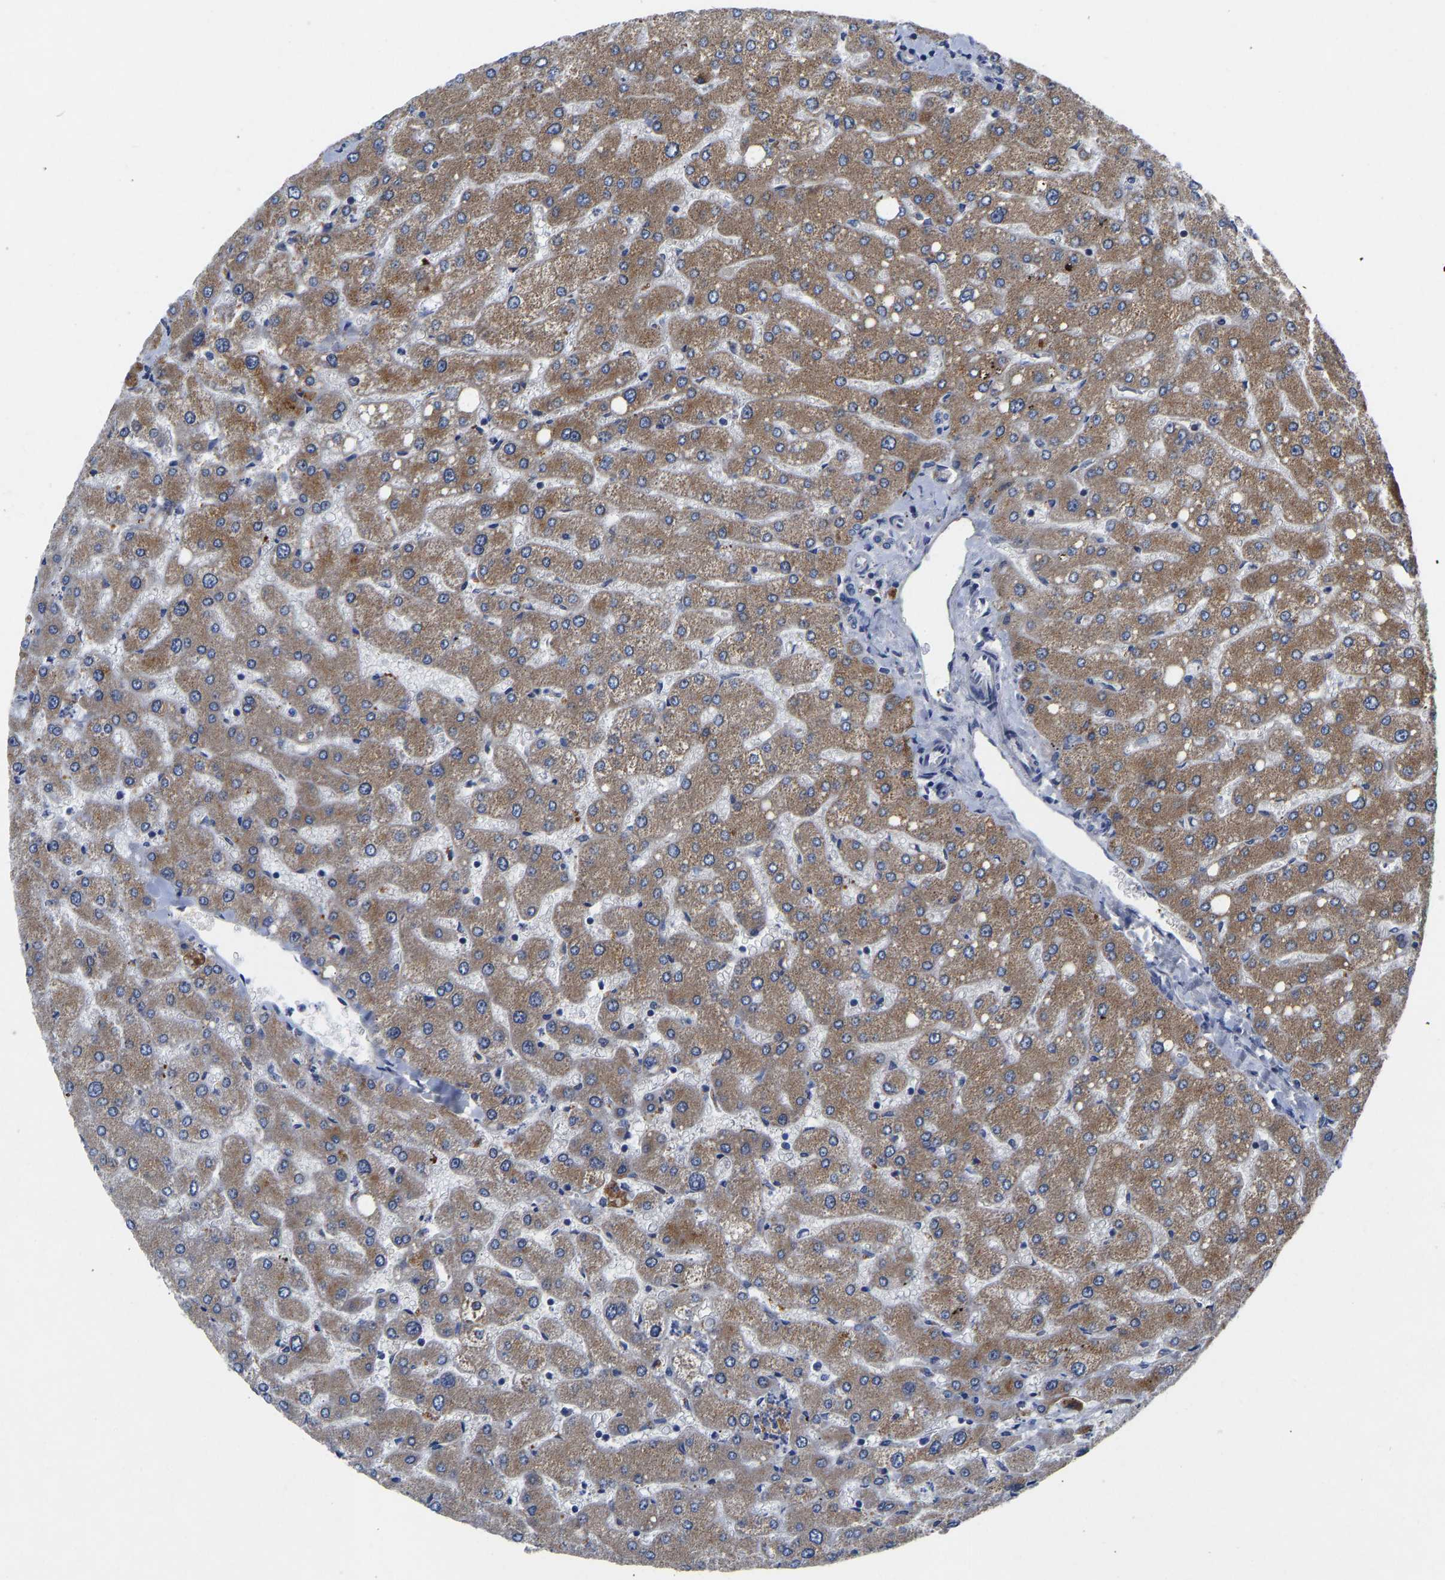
{"staining": {"intensity": "negative", "quantity": "none", "location": "none"}, "tissue": "liver", "cell_type": "Cholangiocytes", "image_type": "normal", "snomed": [{"axis": "morphology", "description": "Normal tissue, NOS"}, {"axis": "topography", "description": "Liver"}], "caption": "A photomicrograph of human liver is negative for staining in cholangiocytes. (Stains: DAB immunohistochemistry with hematoxylin counter stain, Microscopy: brightfield microscopy at high magnification).", "gene": "FRRS1", "patient": {"sex": "male", "age": 55}}